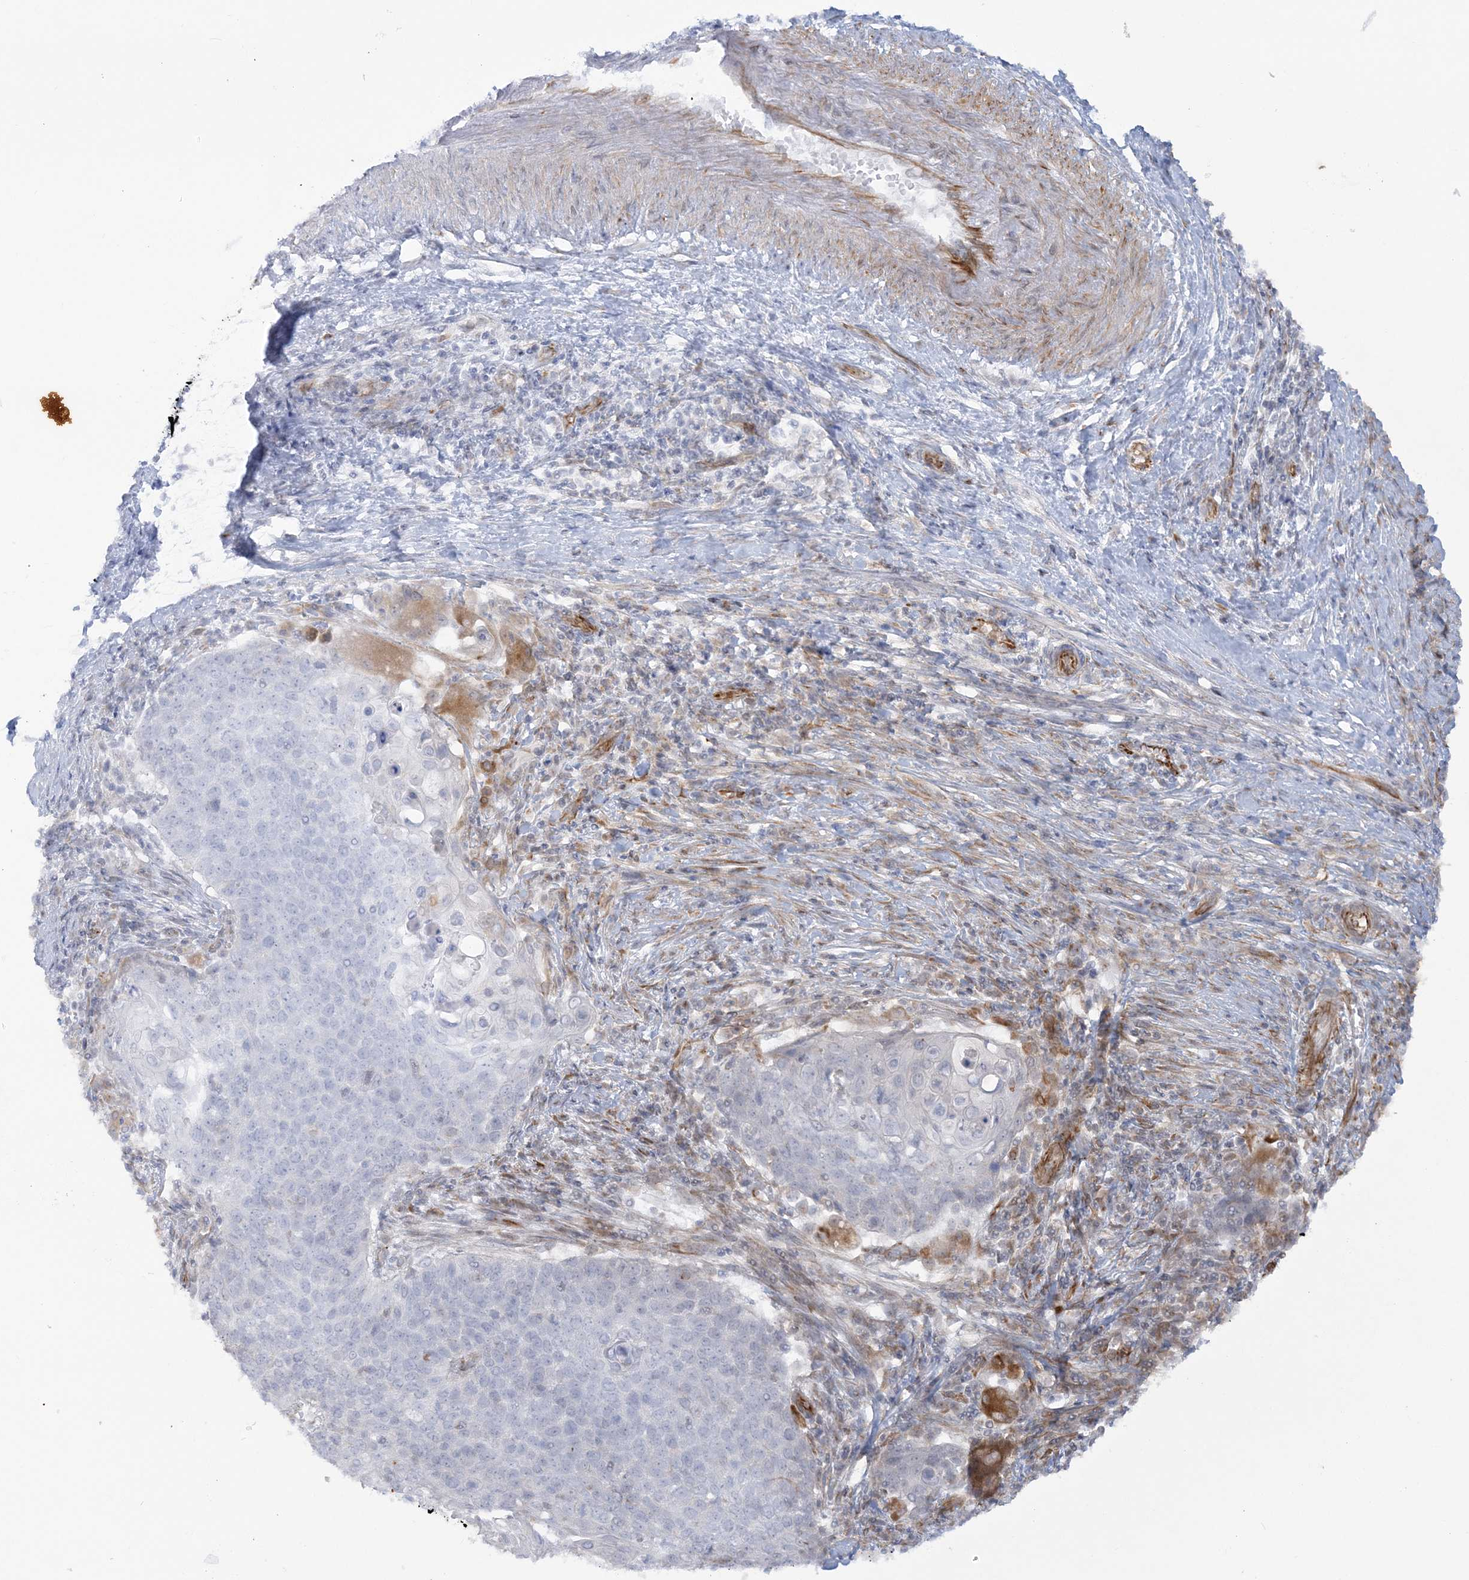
{"staining": {"intensity": "negative", "quantity": "none", "location": "none"}, "tissue": "cervical cancer", "cell_type": "Tumor cells", "image_type": "cancer", "snomed": [{"axis": "morphology", "description": "Squamous cell carcinoma, NOS"}, {"axis": "topography", "description": "Cervix"}], "caption": "Image shows no significant protein staining in tumor cells of squamous cell carcinoma (cervical). (Immunohistochemistry (ihc), brightfield microscopy, high magnification).", "gene": "SCLT1", "patient": {"sex": "female", "age": 39}}